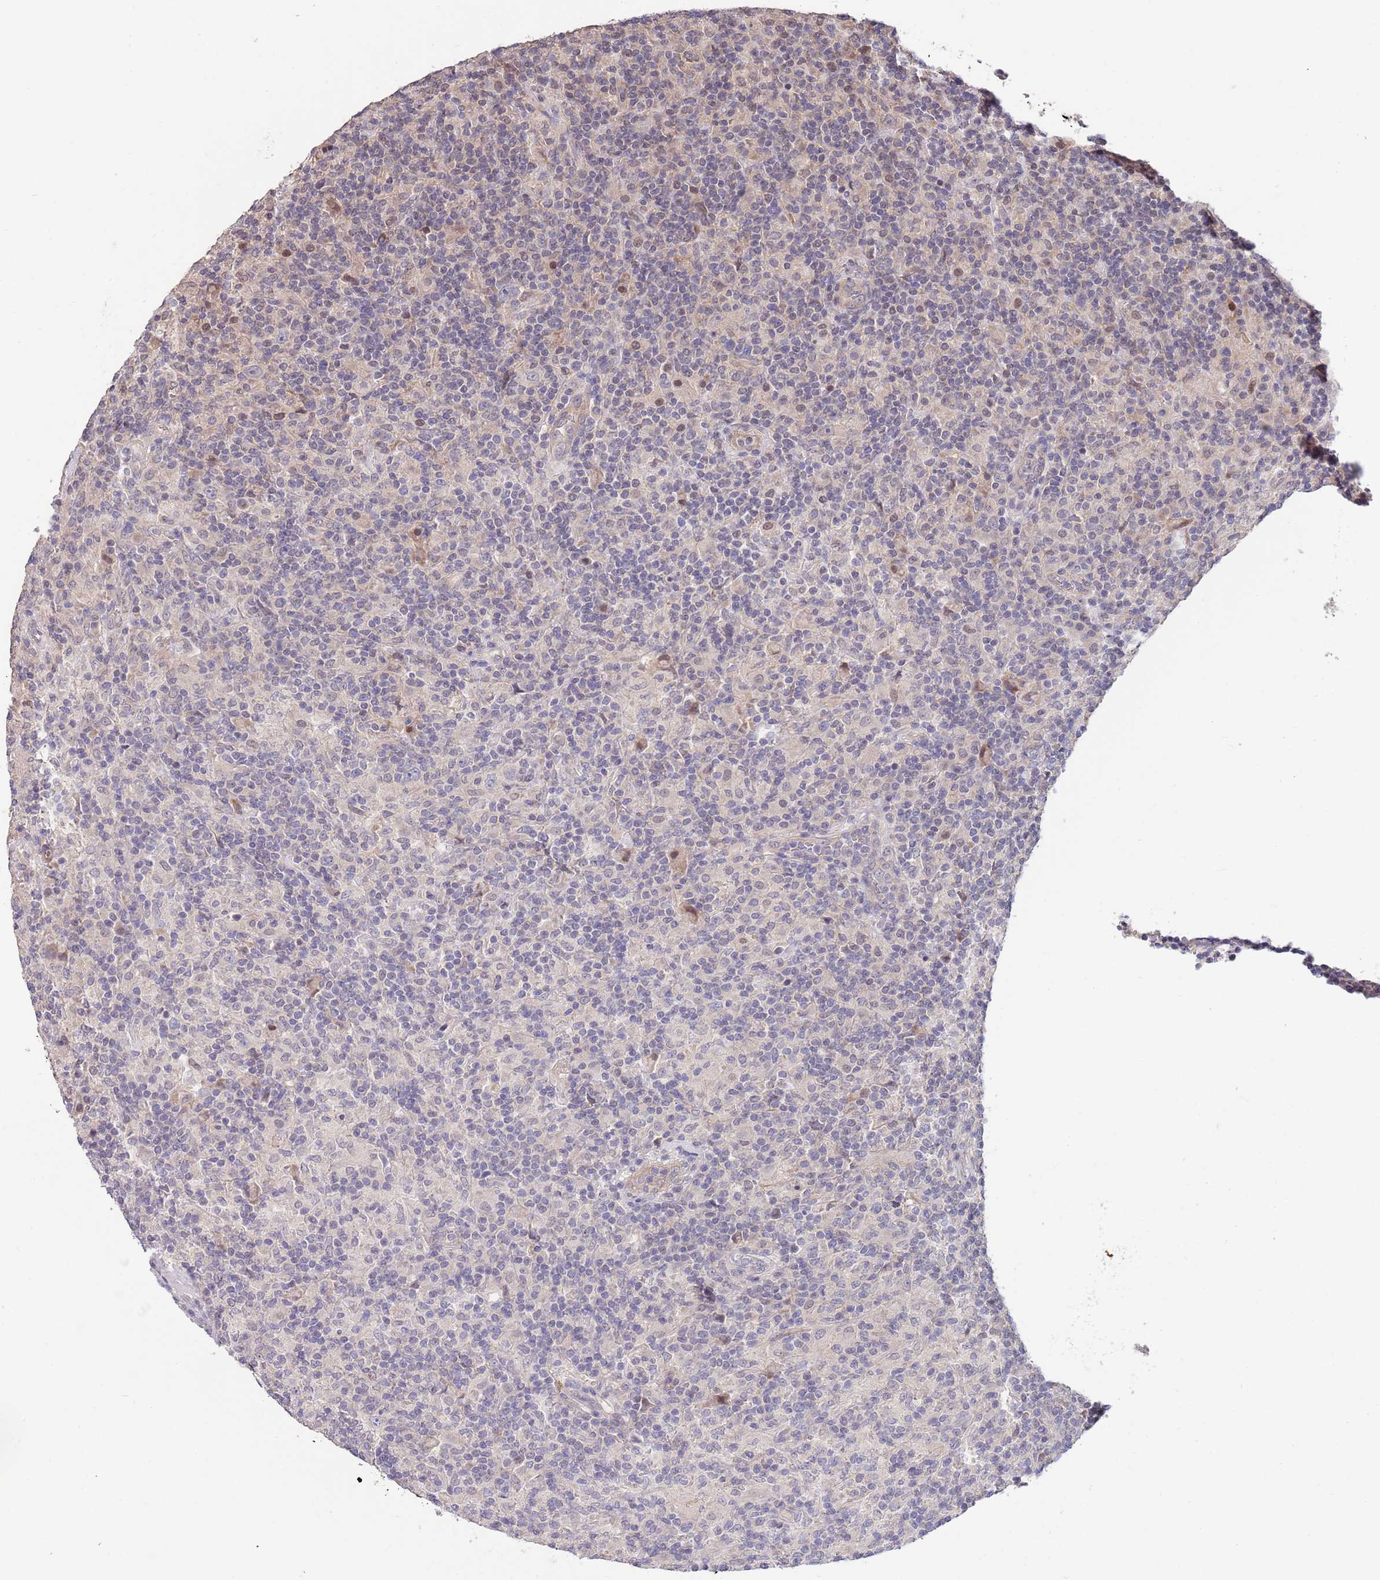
{"staining": {"intensity": "negative", "quantity": "none", "location": "none"}, "tissue": "lymphoma", "cell_type": "Tumor cells", "image_type": "cancer", "snomed": [{"axis": "morphology", "description": "Hodgkin's disease, NOS"}, {"axis": "topography", "description": "Lymph node"}], "caption": "Immunohistochemistry (IHC) histopathology image of Hodgkin's disease stained for a protein (brown), which demonstrates no expression in tumor cells.", "gene": "MARVELD2", "patient": {"sex": "male", "age": 70}}